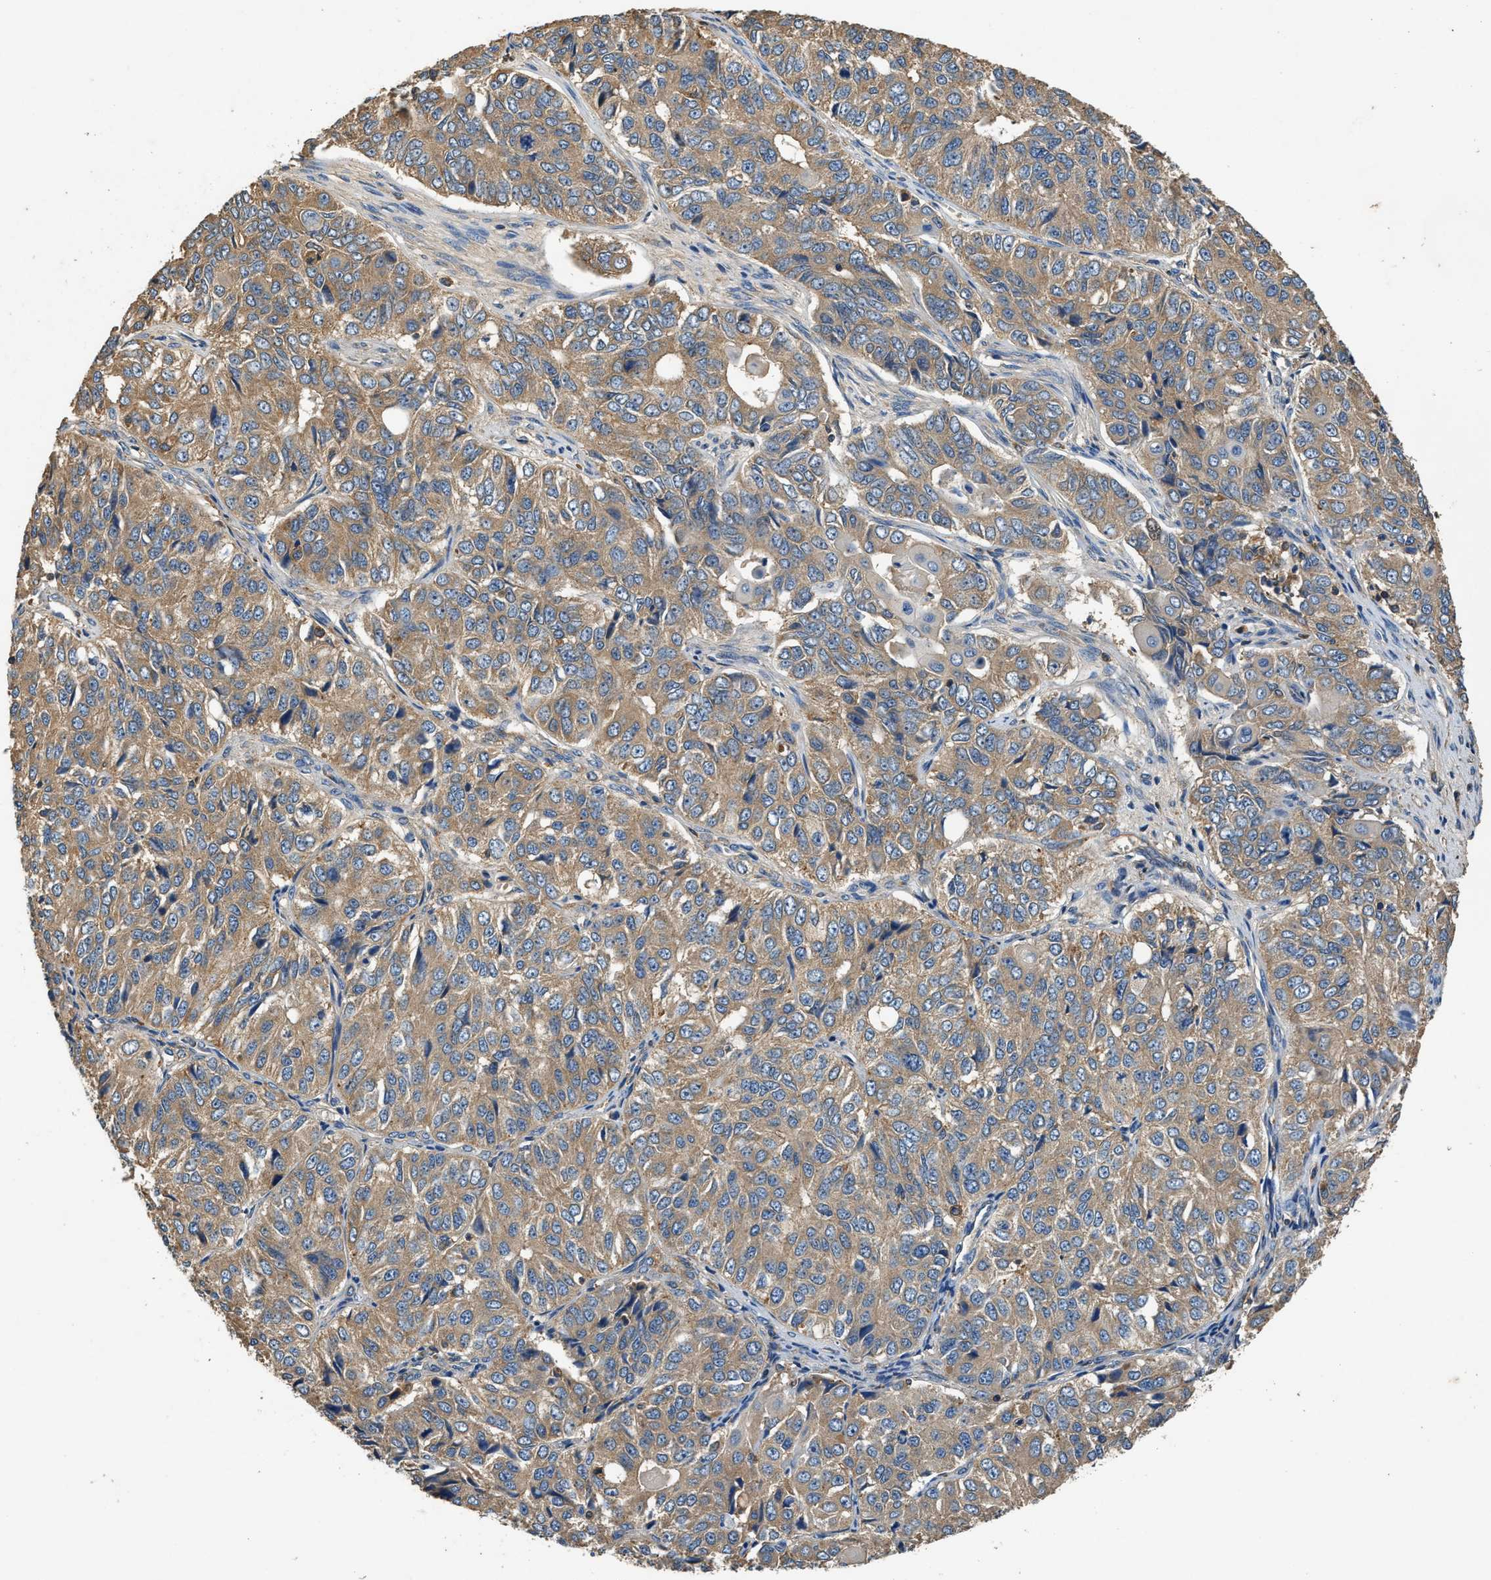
{"staining": {"intensity": "moderate", "quantity": ">75%", "location": "cytoplasmic/membranous"}, "tissue": "ovarian cancer", "cell_type": "Tumor cells", "image_type": "cancer", "snomed": [{"axis": "morphology", "description": "Carcinoma, endometroid"}, {"axis": "topography", "description": "Ovary"}], "caption": "Immunohistochemical staining of human ovarian cancer (endometroid carcinoma) displays medium levels of moderate cytoplasmic/membranous expression in approximately >75% of tumor cells.", "gene": "BLOC1S1", "patient": {"sex": "female", "age": 51}}